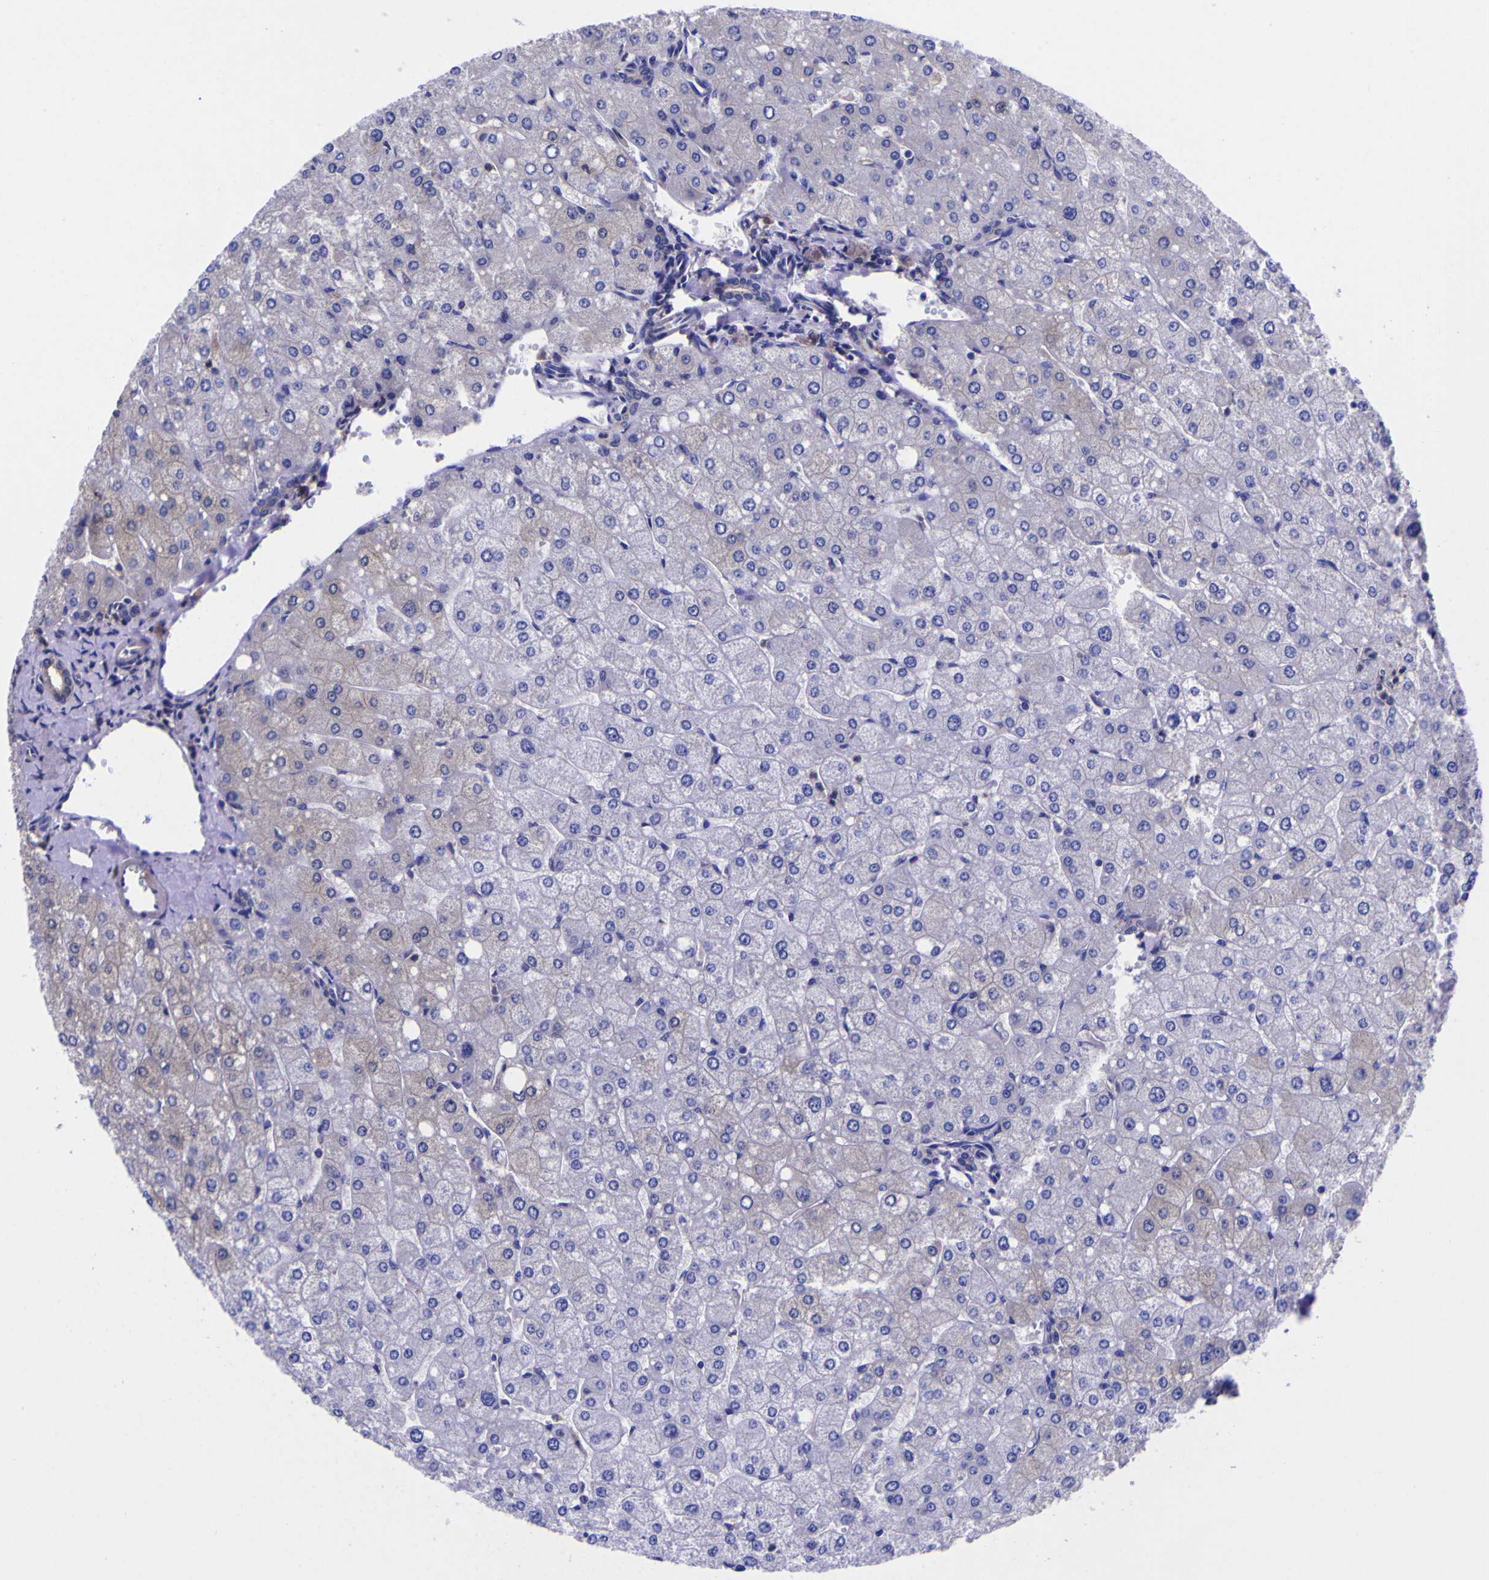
{"staining": {"intensity": "negative", "quantity": "none", "location": "none"}, "tissue": "liver", "cell_type": "Cholangiocytes", "image_type": "normal", "snomed": [{"axis": "morphology", "description": "Normal tissue, NOS"}, {"axis": "topography", "description": "Liver"}], "caption": "This is an IHC photomicrograph of benign liver. There is no staining in cholangiocytes.", "gene": "MAPK14", "patient": {"sex": "male", "age": 55}}